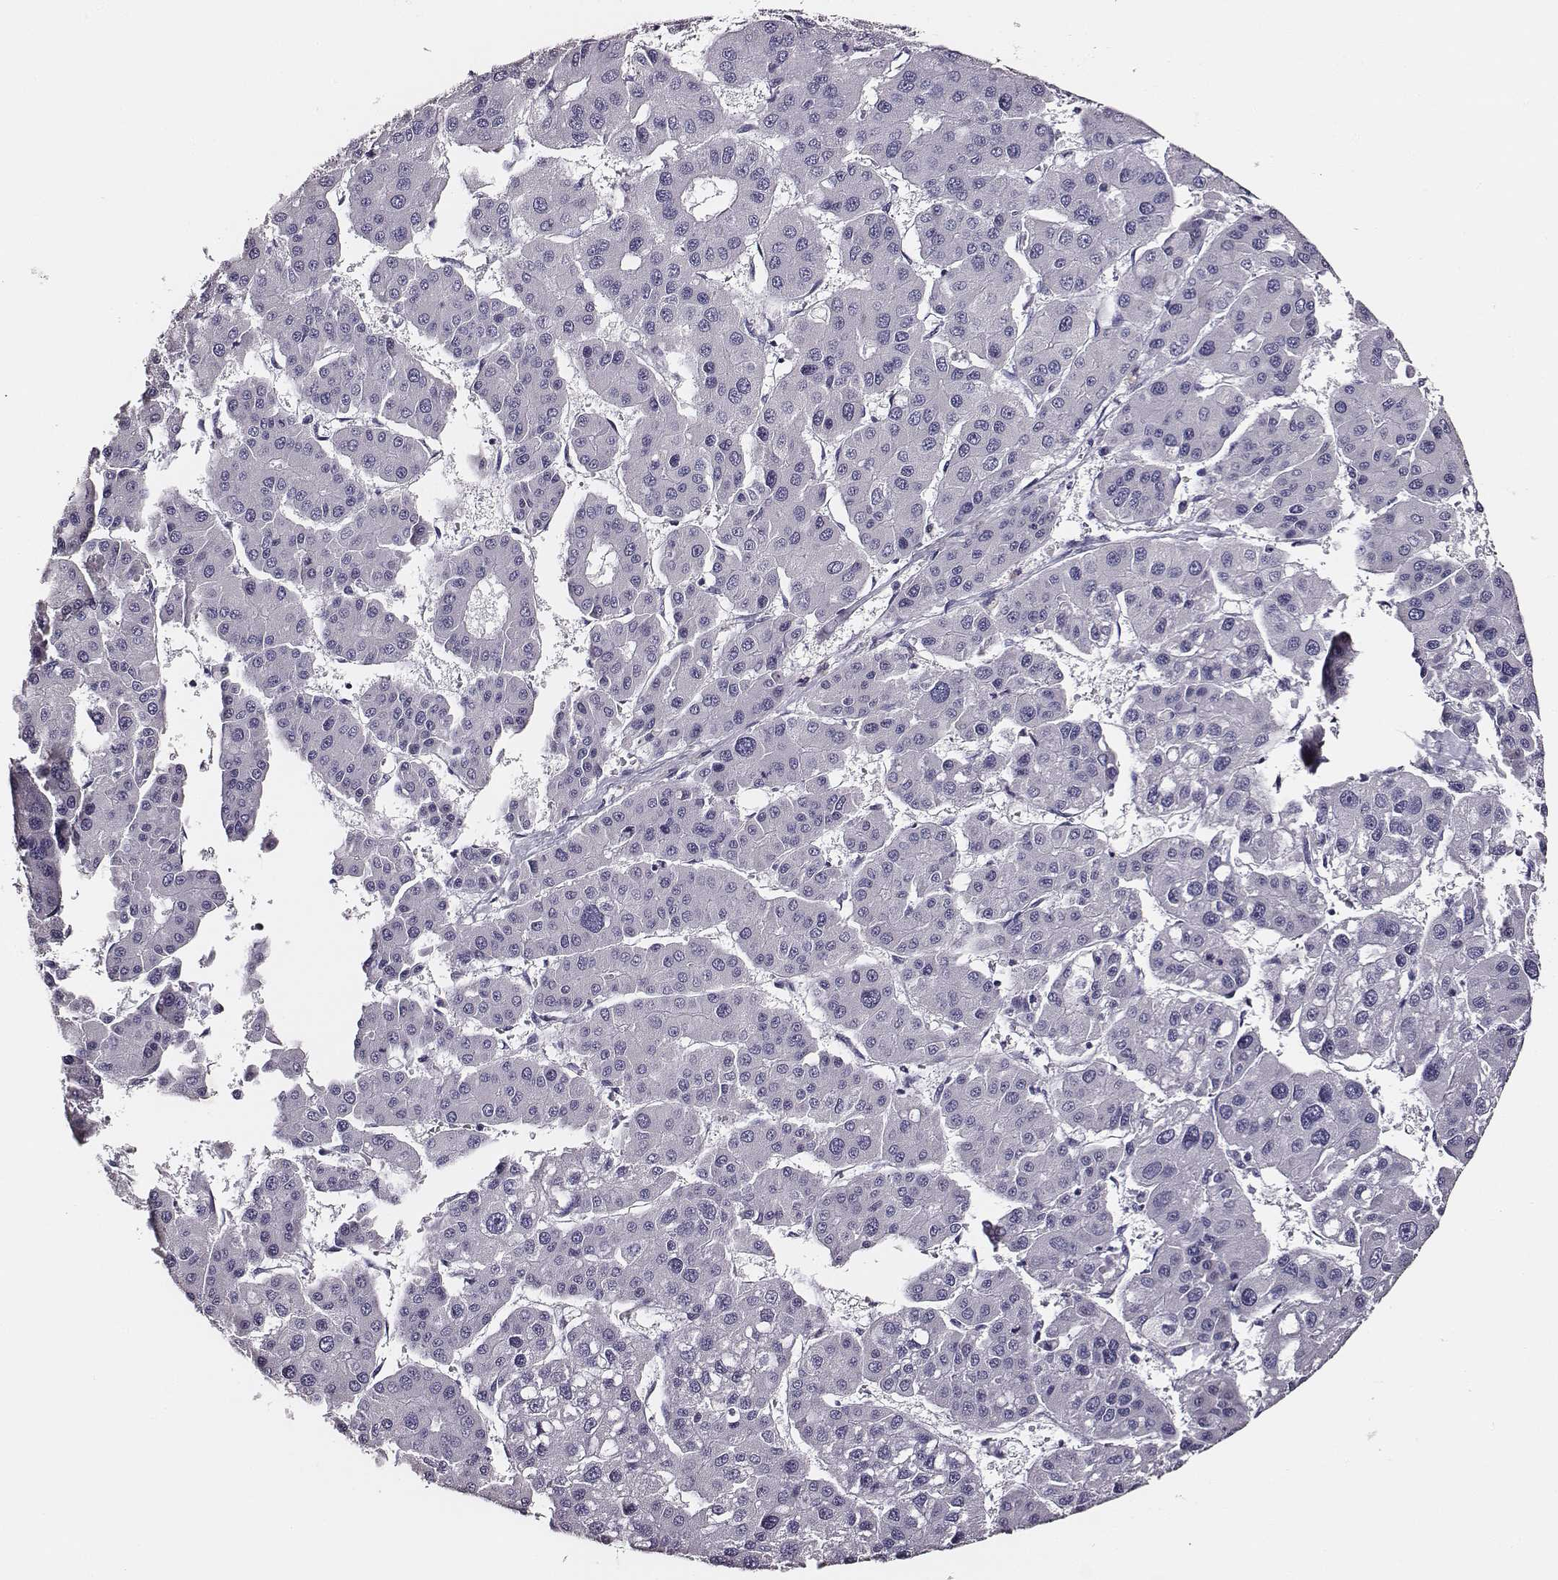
{"staining": {"intensity": "negative", "quantity": "none", "location": "none"}, "tissue": "liver cancer", "cell_type": "Tumor cells", "image_type": "cancer", "snomed": [{"axis": "morphology", "description": "Carcinoma, Hepatocellular, NOS"}, {"axis": "topography", "description": "Liver"}], "caption": "Immunohistochemical staining of liver hepatocellular carcinoma reveals no significant staining in tumor cells.", "gene": "DPEP1", "patient": {"sex": "male", "age": 73}}